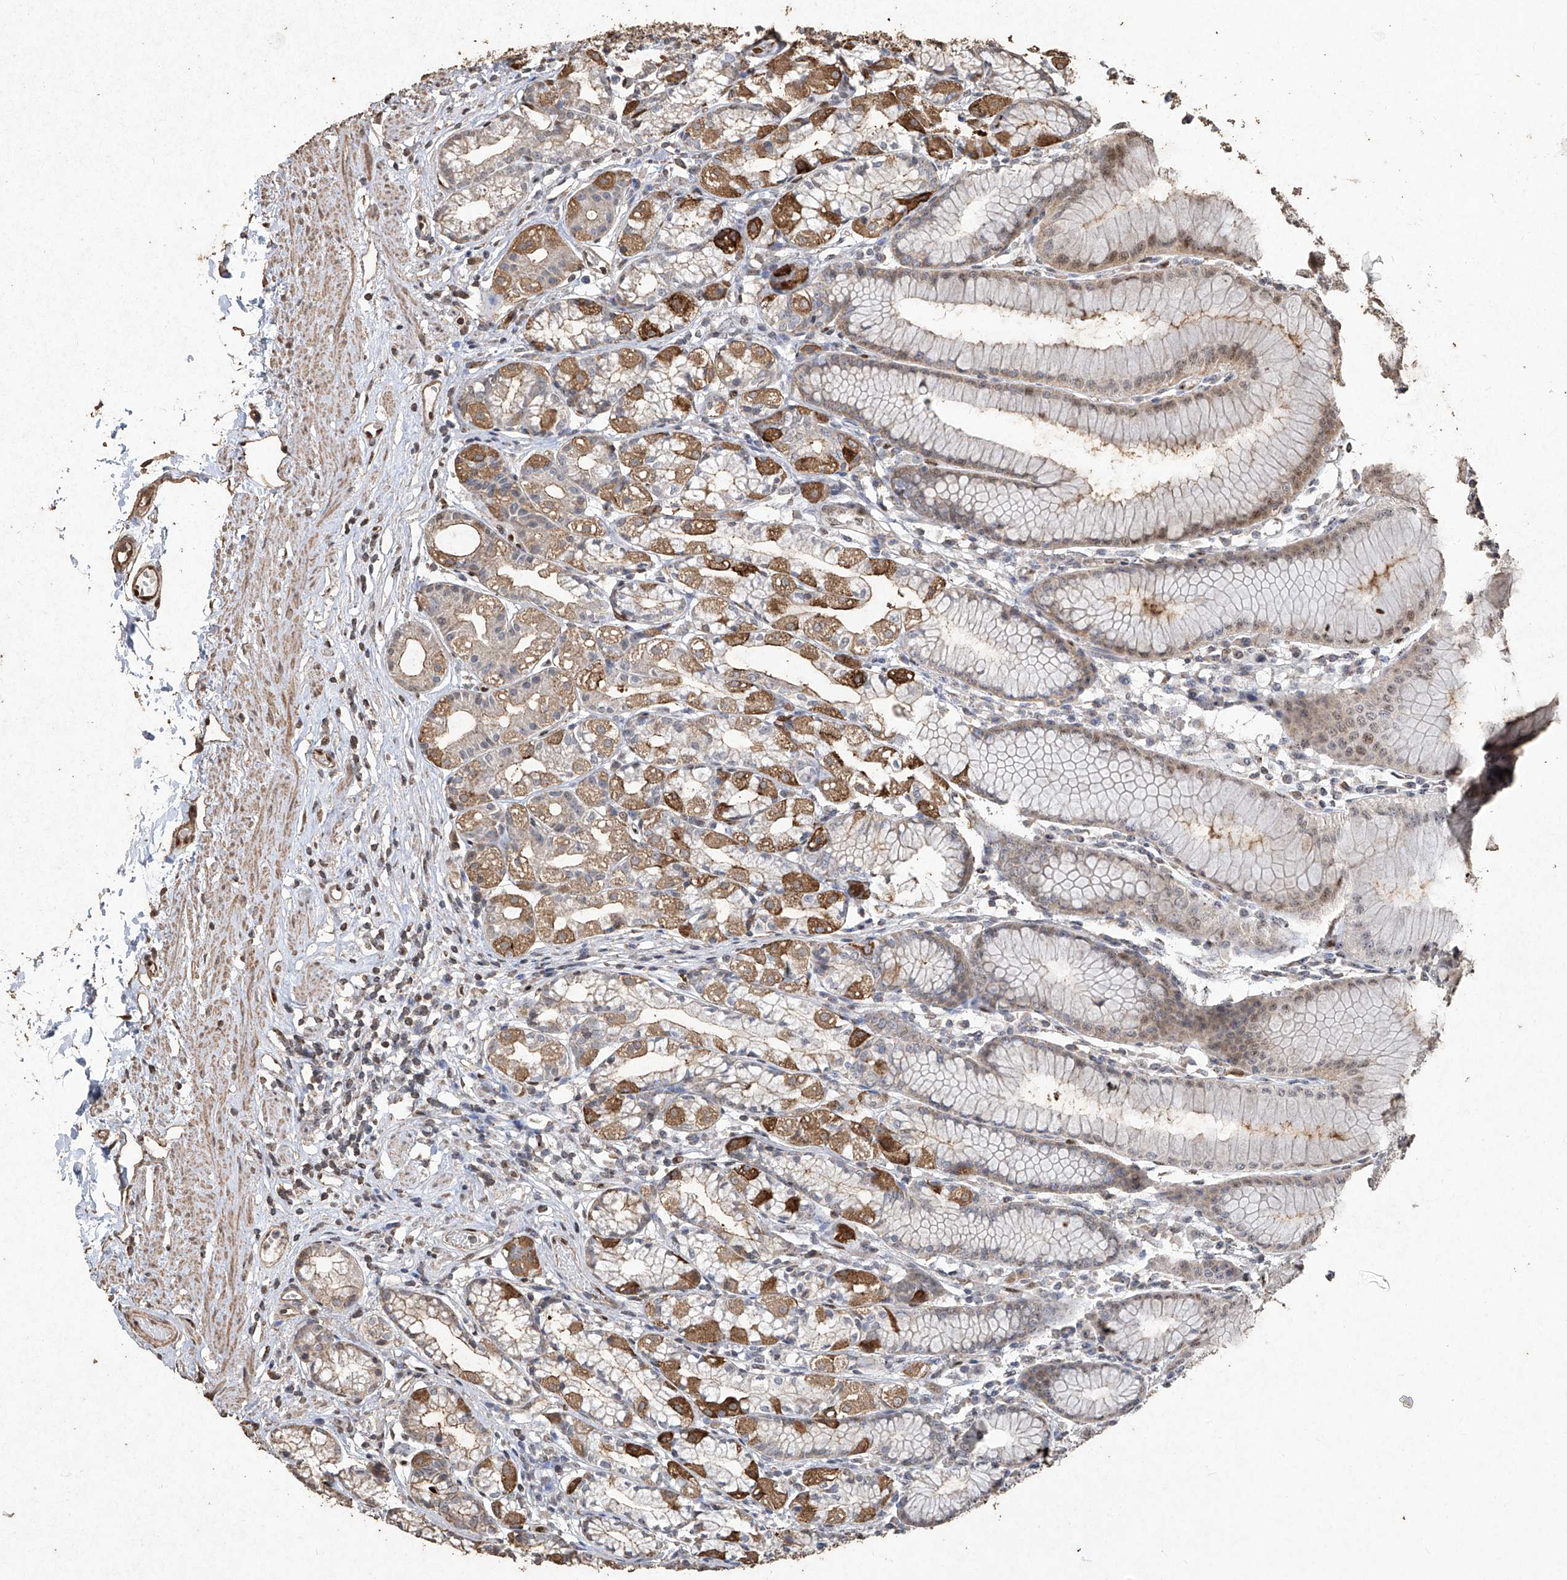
{"staining": {"intensity": "moderate", "quantity": "25%-75%", "location": "cytoplasmic/membranous,nuclear"}, "tissue": "stomach", "cell_type": "Glandular cells", "image_type": "normal", "snomed": [{"axis": "morphology", "description": "Normal tissue, NOS"}, {"axis": "topography", "description": "Stomach"}], "caption": "Immunohistochemical staining of normal human stomach shows medium levels of moderate cytoplasmic/membranous,nuclear staining in approximately 25%-75% of glandular cells. (Brightfield microscopy of DAB IHC at high magnification).", "gene": "ERBB3", "patient": {"sex": "female", "age": 57}}